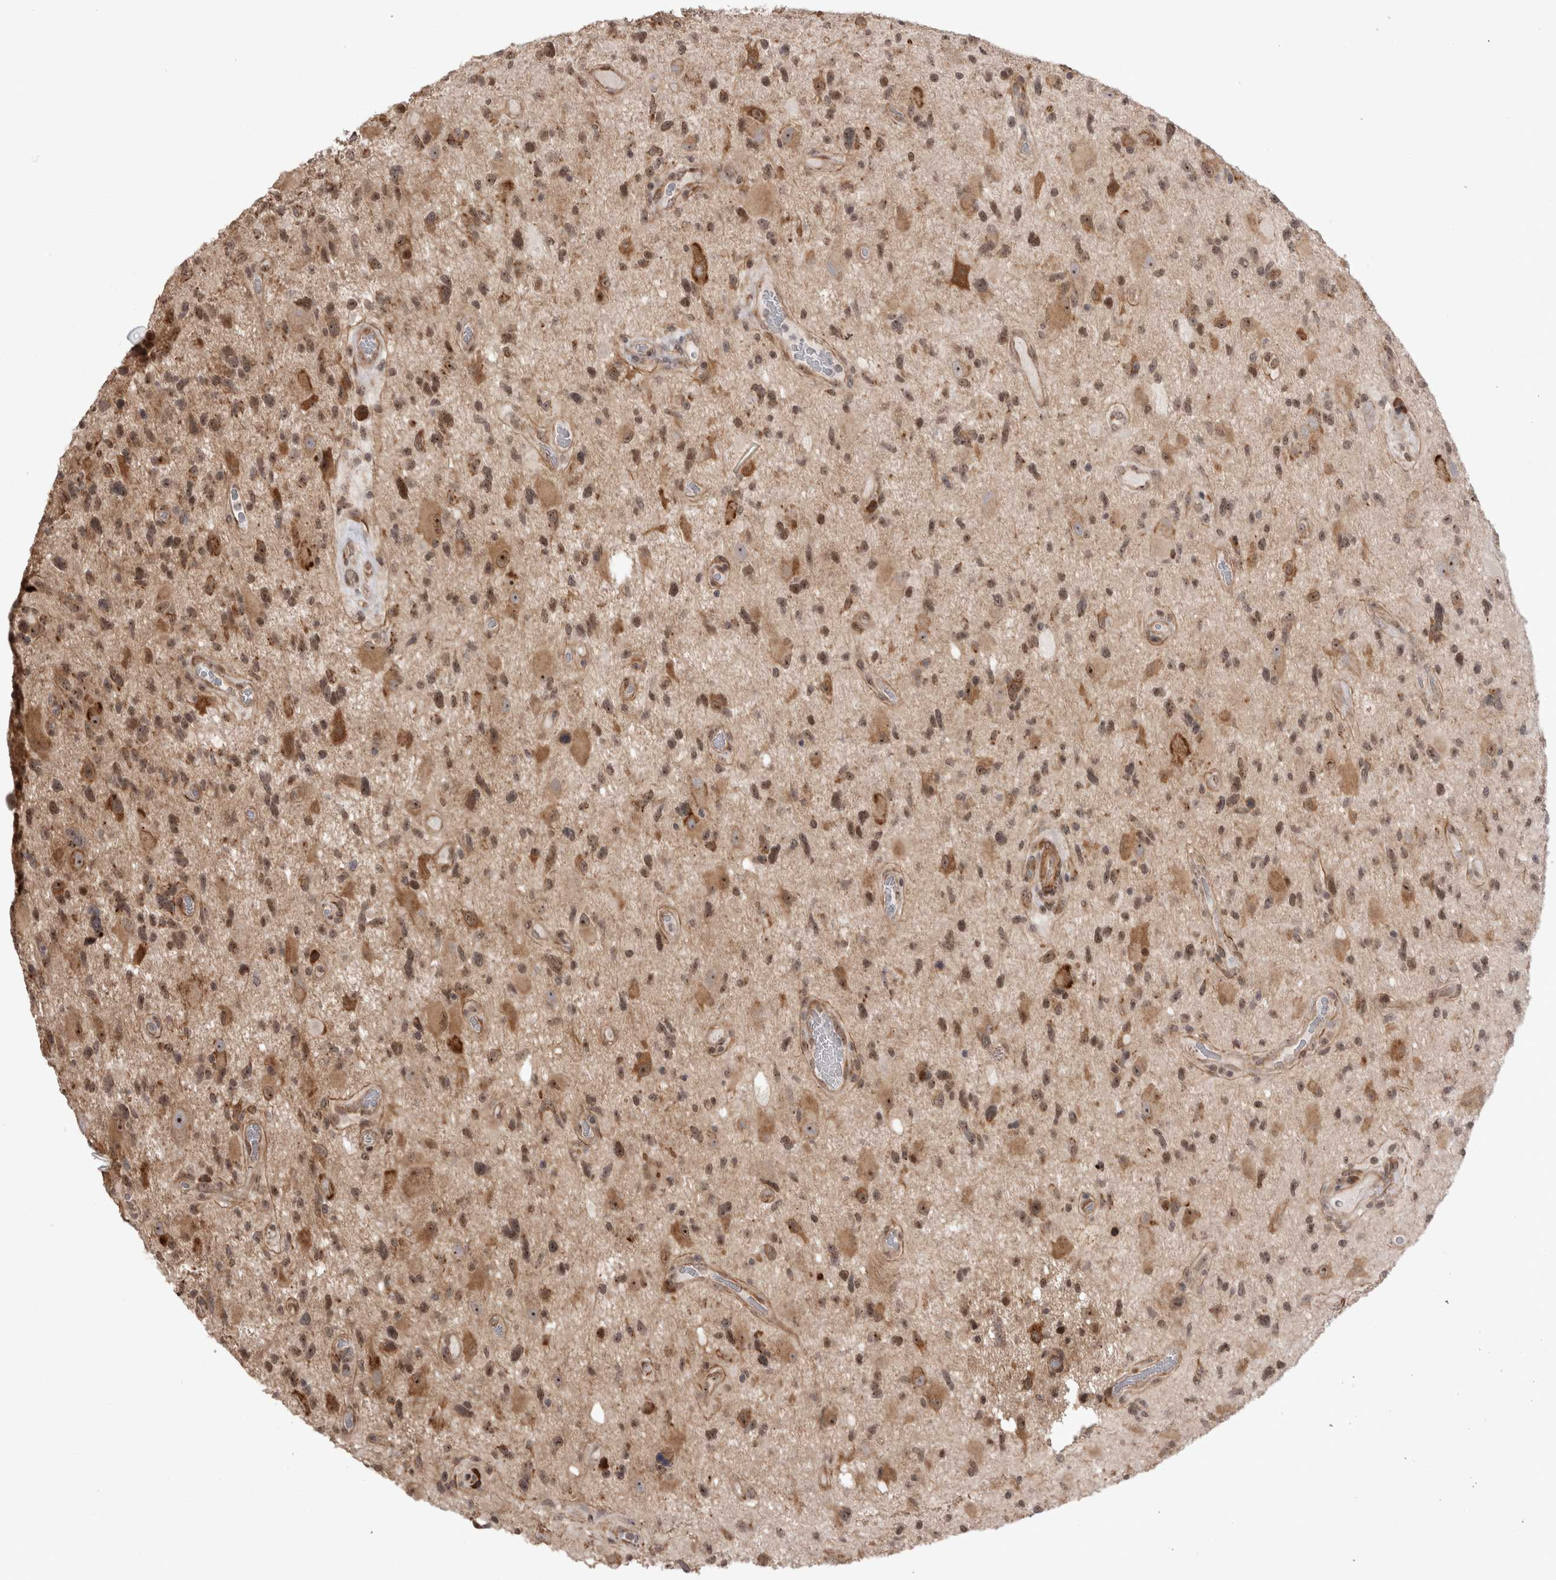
{"staining": {"intensity": "moderate", "quantity": ">75%", "location": "cytoplasmic/membranous,nuclear"}, "tissue": "glioma", "cell_type": "Tumor cells", "image_type": "cancer", "snomed": [{"axis": "morphology", "description": "Glioma, malignant, High grade"}, {"axis": "topography", "description": "Brain"}], "caption": "This histopathology image shows immunohistochemistry staining of glioma, with medium moderate cytoplasmic/membranous and nuclear positivity in approximately >75% of tumor cells.", "gene": "EXOSC4", "patient": {"sex": "male", "age": 33}}